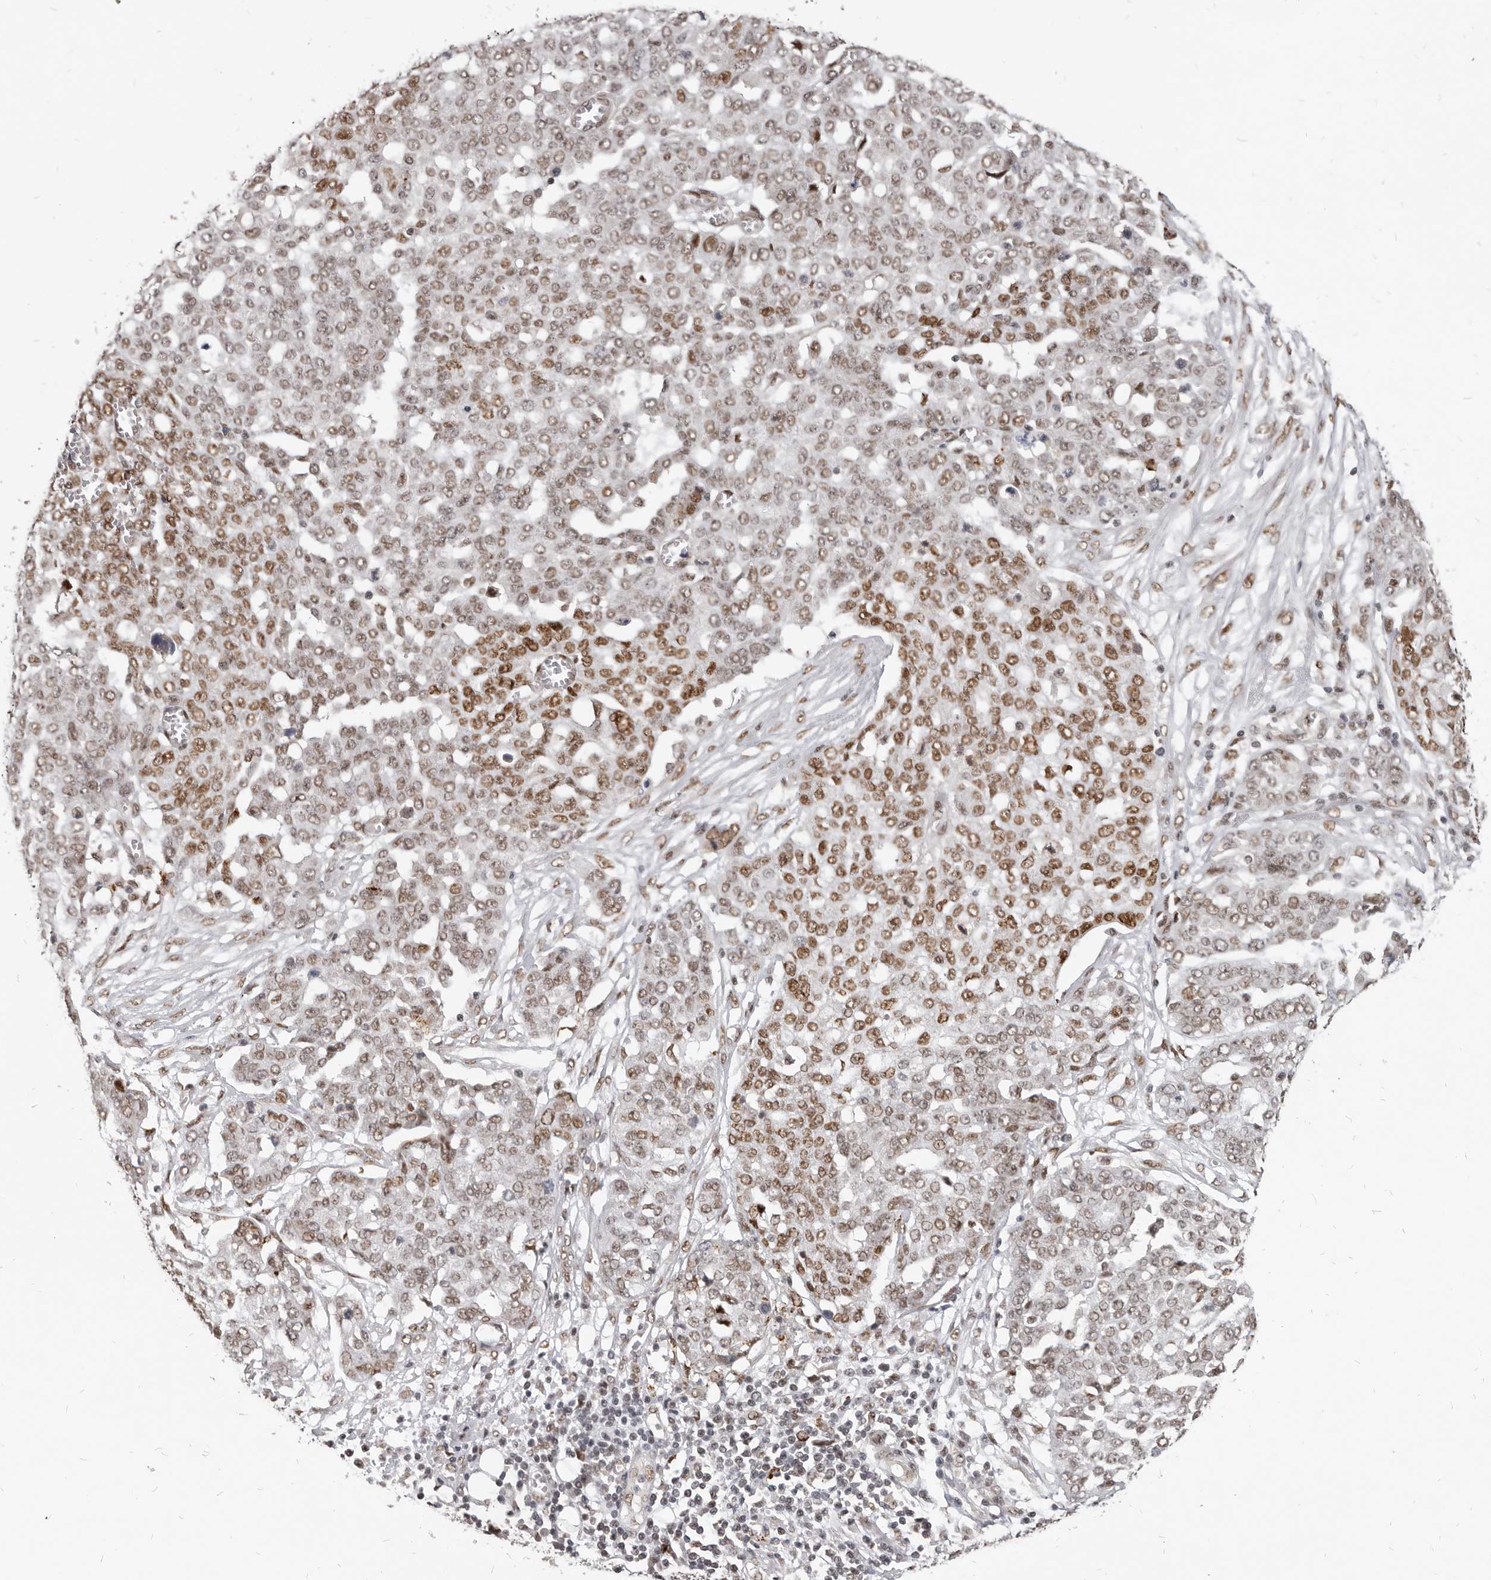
{"staining": {"intensity": "moderate", "quantity": ">75%", "location": "nuclear"}, "tissue": "ovarian cancer", "cell_type": "Tumor cells", "image_type": "cancer", "snomed": [{"axis": "morphology", "description": "Cystadenocarcinoma, serous, NOS"}, {"axis": "topography", "description": "Soft tissue"}, {"axis": "topography", "description": "Ovary"}], "caption": "A high-resolution photomicrograph shows immunohistochemistry (IHC) staining of ovarian serous cystadenocarcinoma, which exhibits moderate nuclear positivity in approximately >75% of tumor cells.", "gene": "ATF5", "patient": {"sex": "female", "age": 57}}